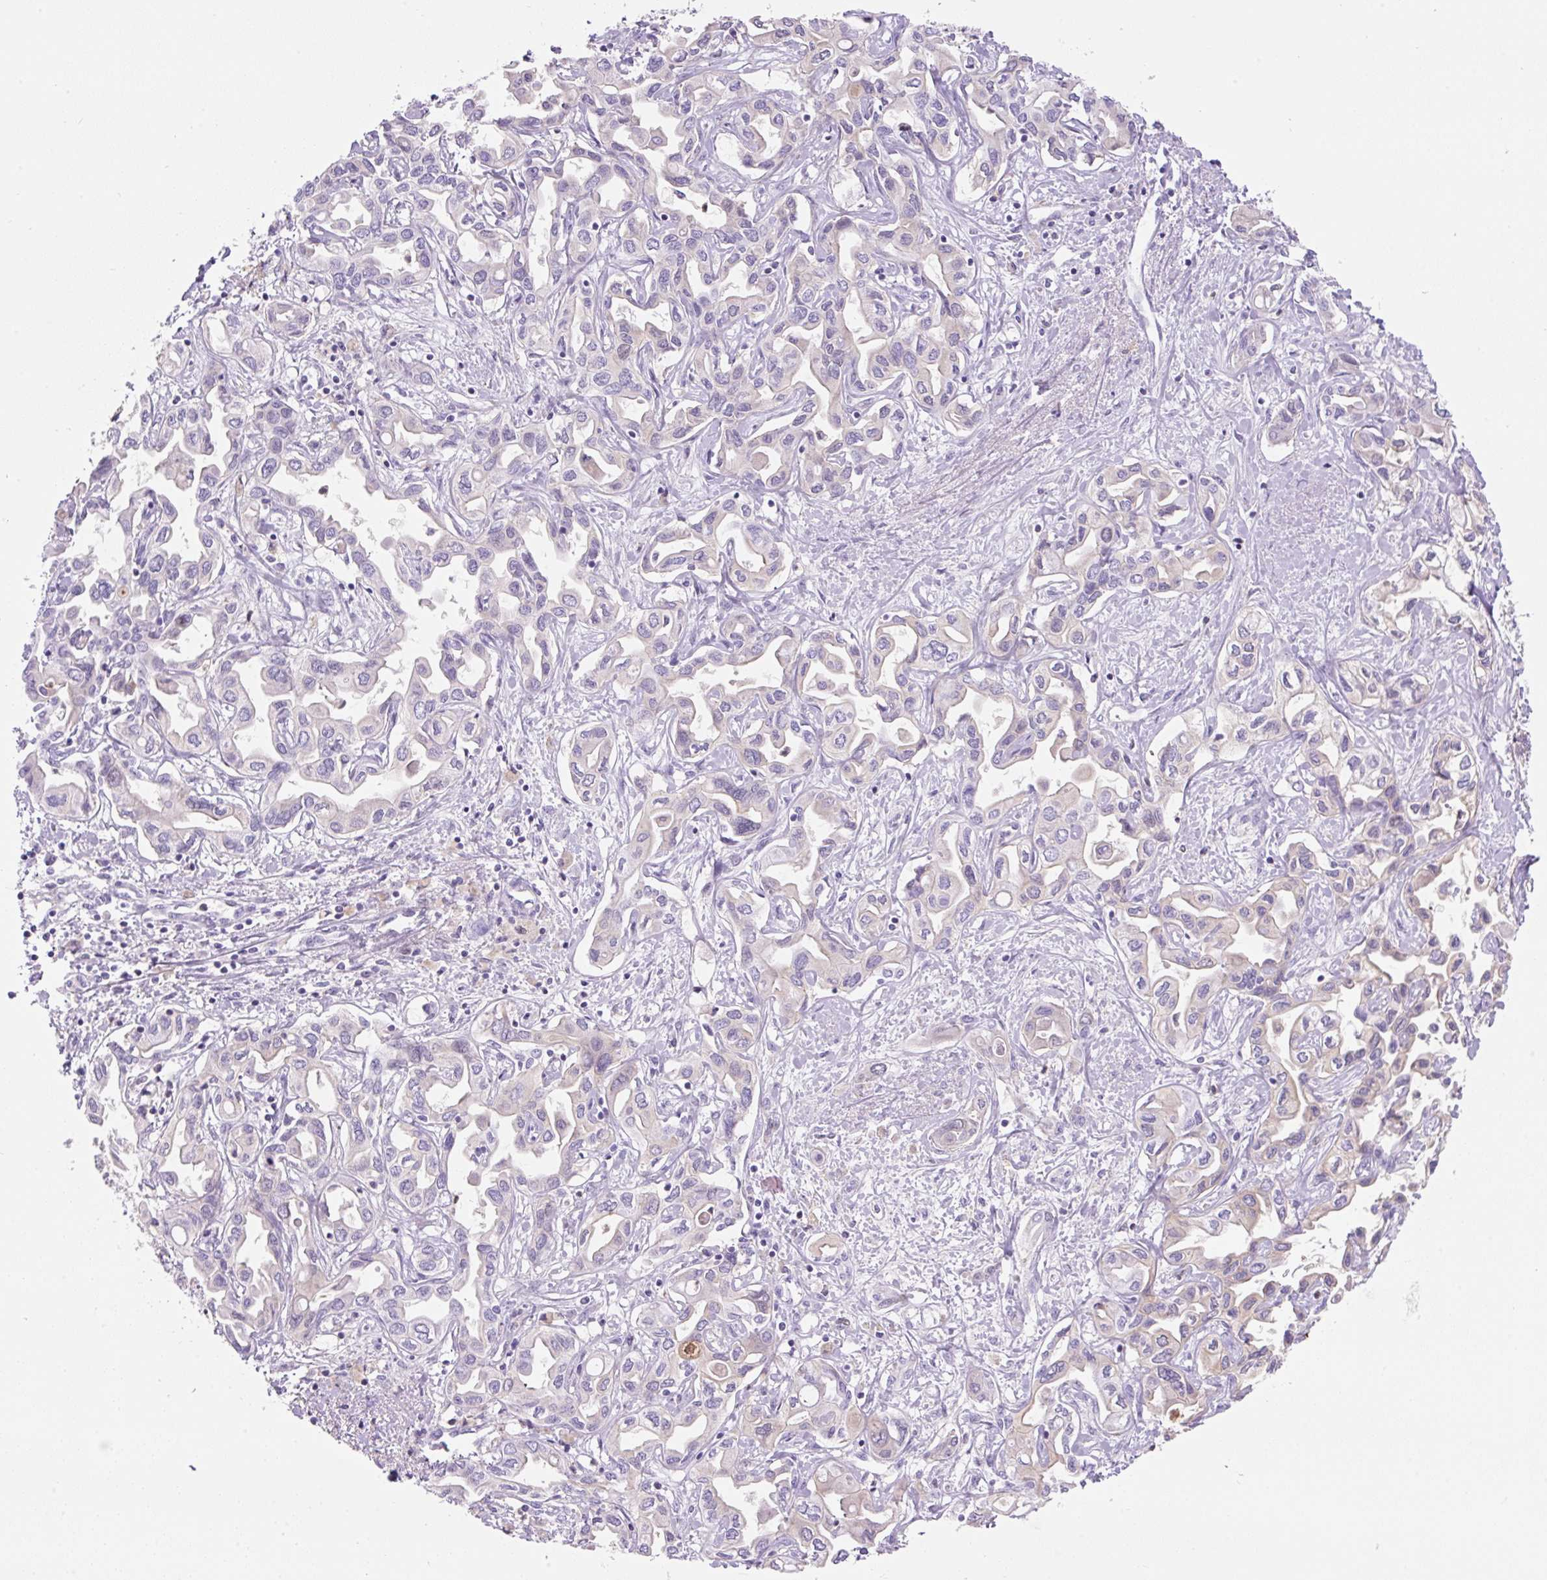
{"staining": {"intensity": "negative", "quantity": "none", "location": "none"}, "tissue": "liver cancer", "cell_type": "Tumor cells", "image_type": "cancer", "snomed": [{"axis": "morphology", "description": "Cholangiocarcinoma"}, {"axis": "topography", "description": "Liver"}], "caption": "Tumor cells are negative for brown protein staining in liver cholangiocarcinoma.", "gene": "TDRD15", "patient": {"sex": "female", "age": 64}}